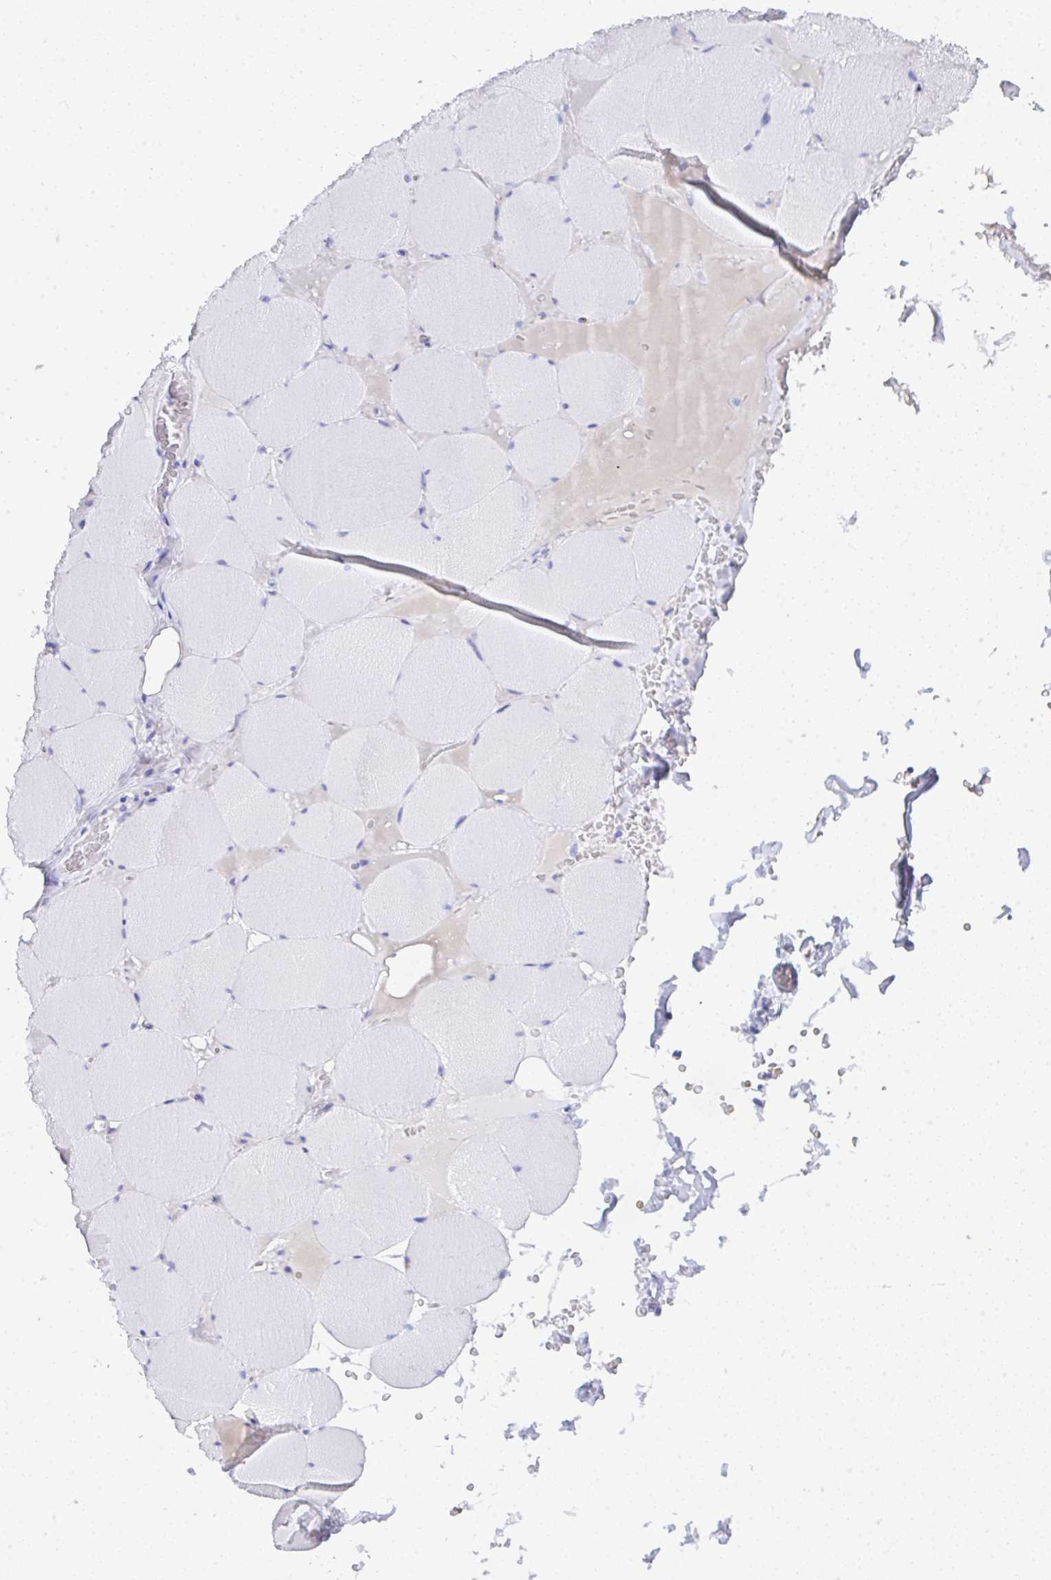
{"staining": {"intensity": "negative", "quantity": "none", "location": "none"}, "tissue": "skeletal muscle", "cell_type": "Myocytes", "image_type": "normal", "snomed": [{"axis": "morphology", "description": "Normal tissue, NOS"}, {"axis": "topography", "description": "Skeletal muscle"}, {"axis": "topography", "description": "Head-Neck"}], "caption": "Skeletal muscle stained for a protein using immunohistochemistry (IHC) shows no expression myocytes.", "gene": "SEL1L2", "patient": {"sex": "male", "age": 66}}